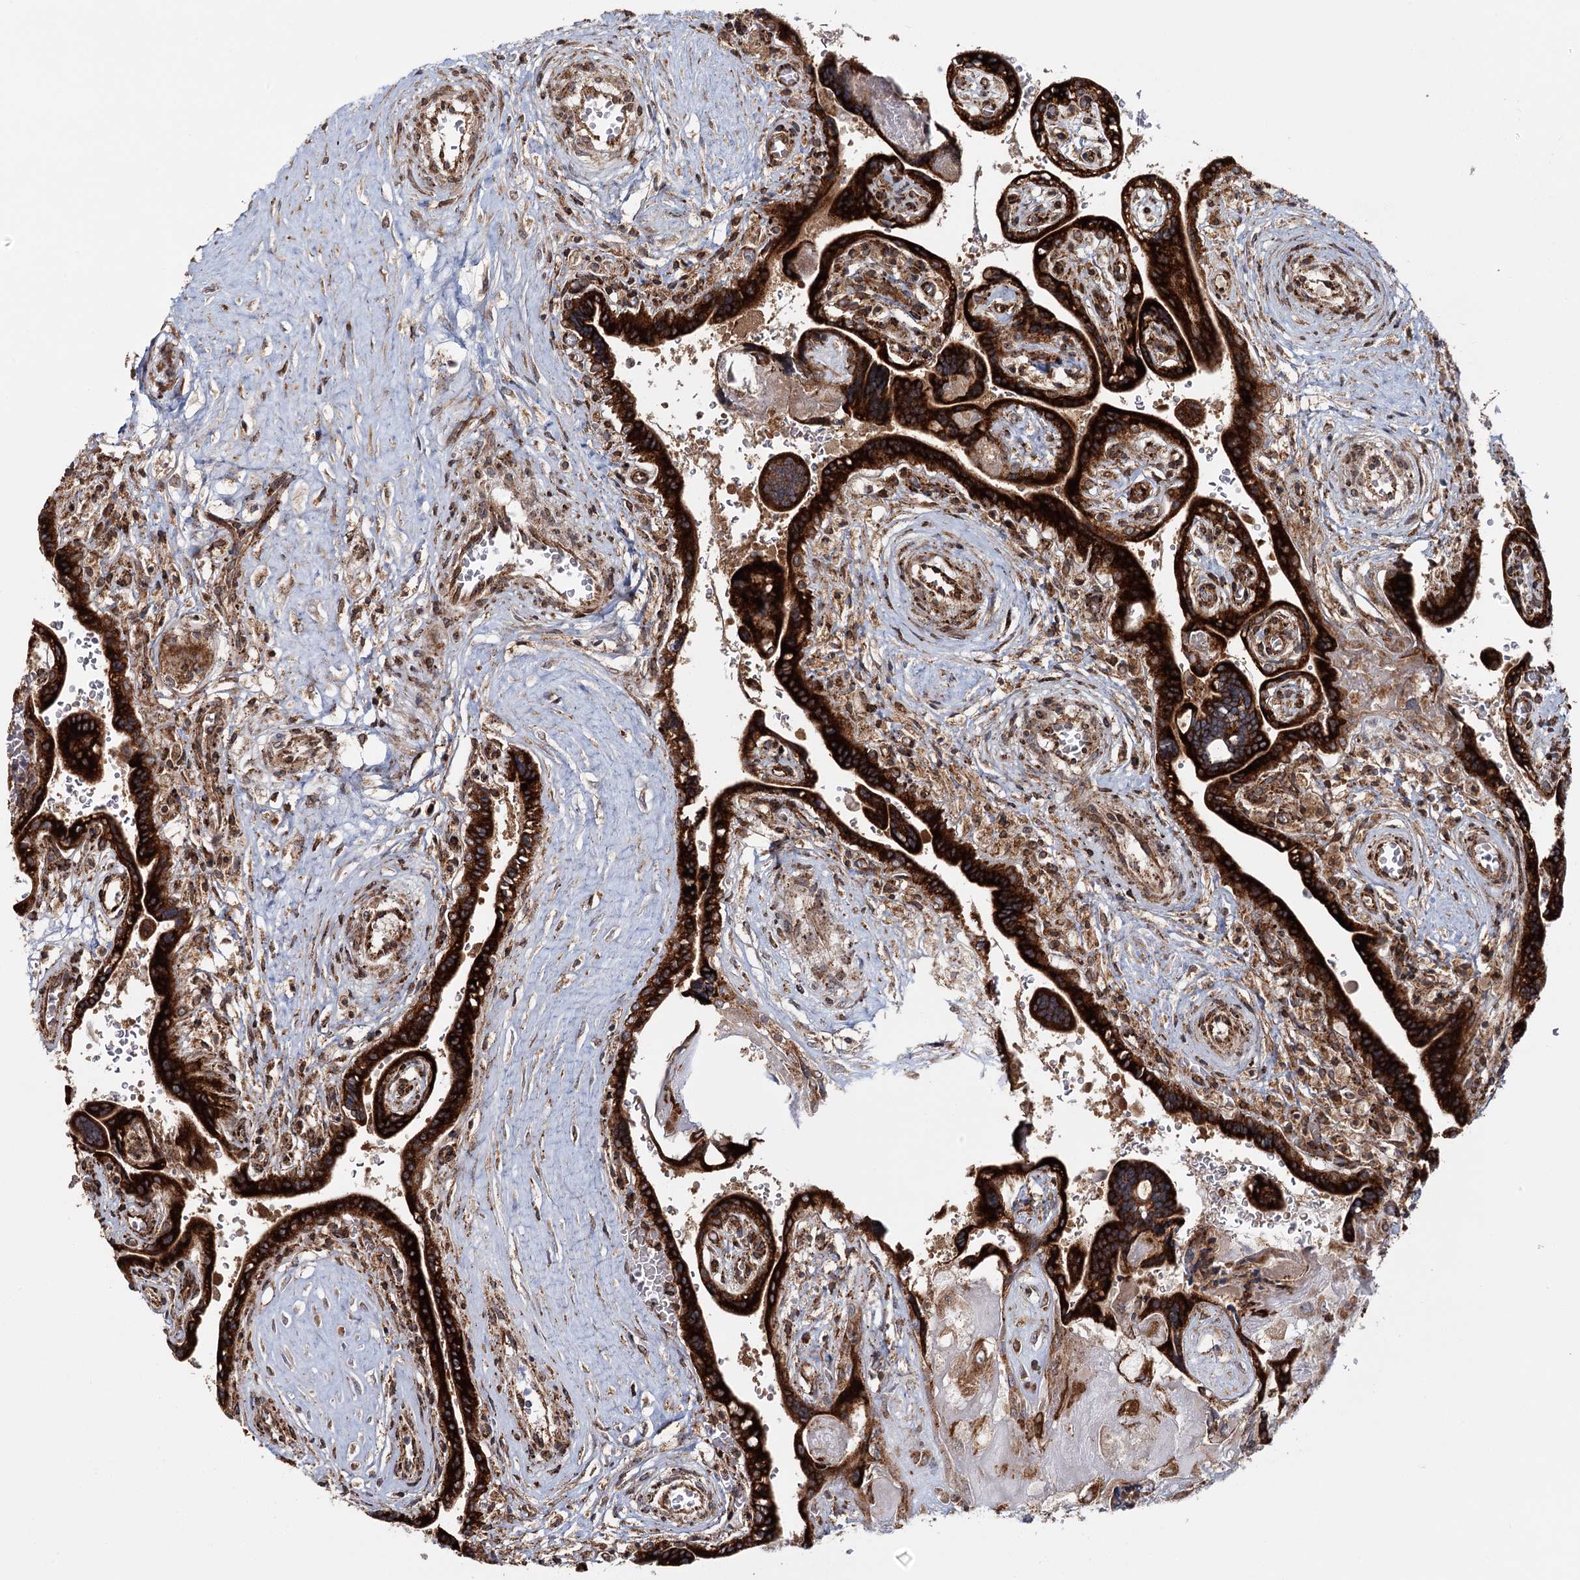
{"staining": {"intensity": "strong", "quantity": ">75%", "location": "cytoplasmic/membranous"}, "tissue": "placenta", "cell_type": "Trophoblastic cells", "image_type": "normal", "snomed": [{"axis": "morphology", "description": "Normal tissue, NOS"}, {"axis": "topography", "description": "Placenta"}], "caption": "Immunohistochemical staining of normal human placenta demonstrates high levels of strong cytoplasmic/membranous staining in about >75% of trophoblastic cells. Using DAB (brown) and hematoxylin (blue) stains, captured at high magnification using brightfield microscopy.", "gene": "MKNK1", "patient": {"sex": "female", "age": 37}}